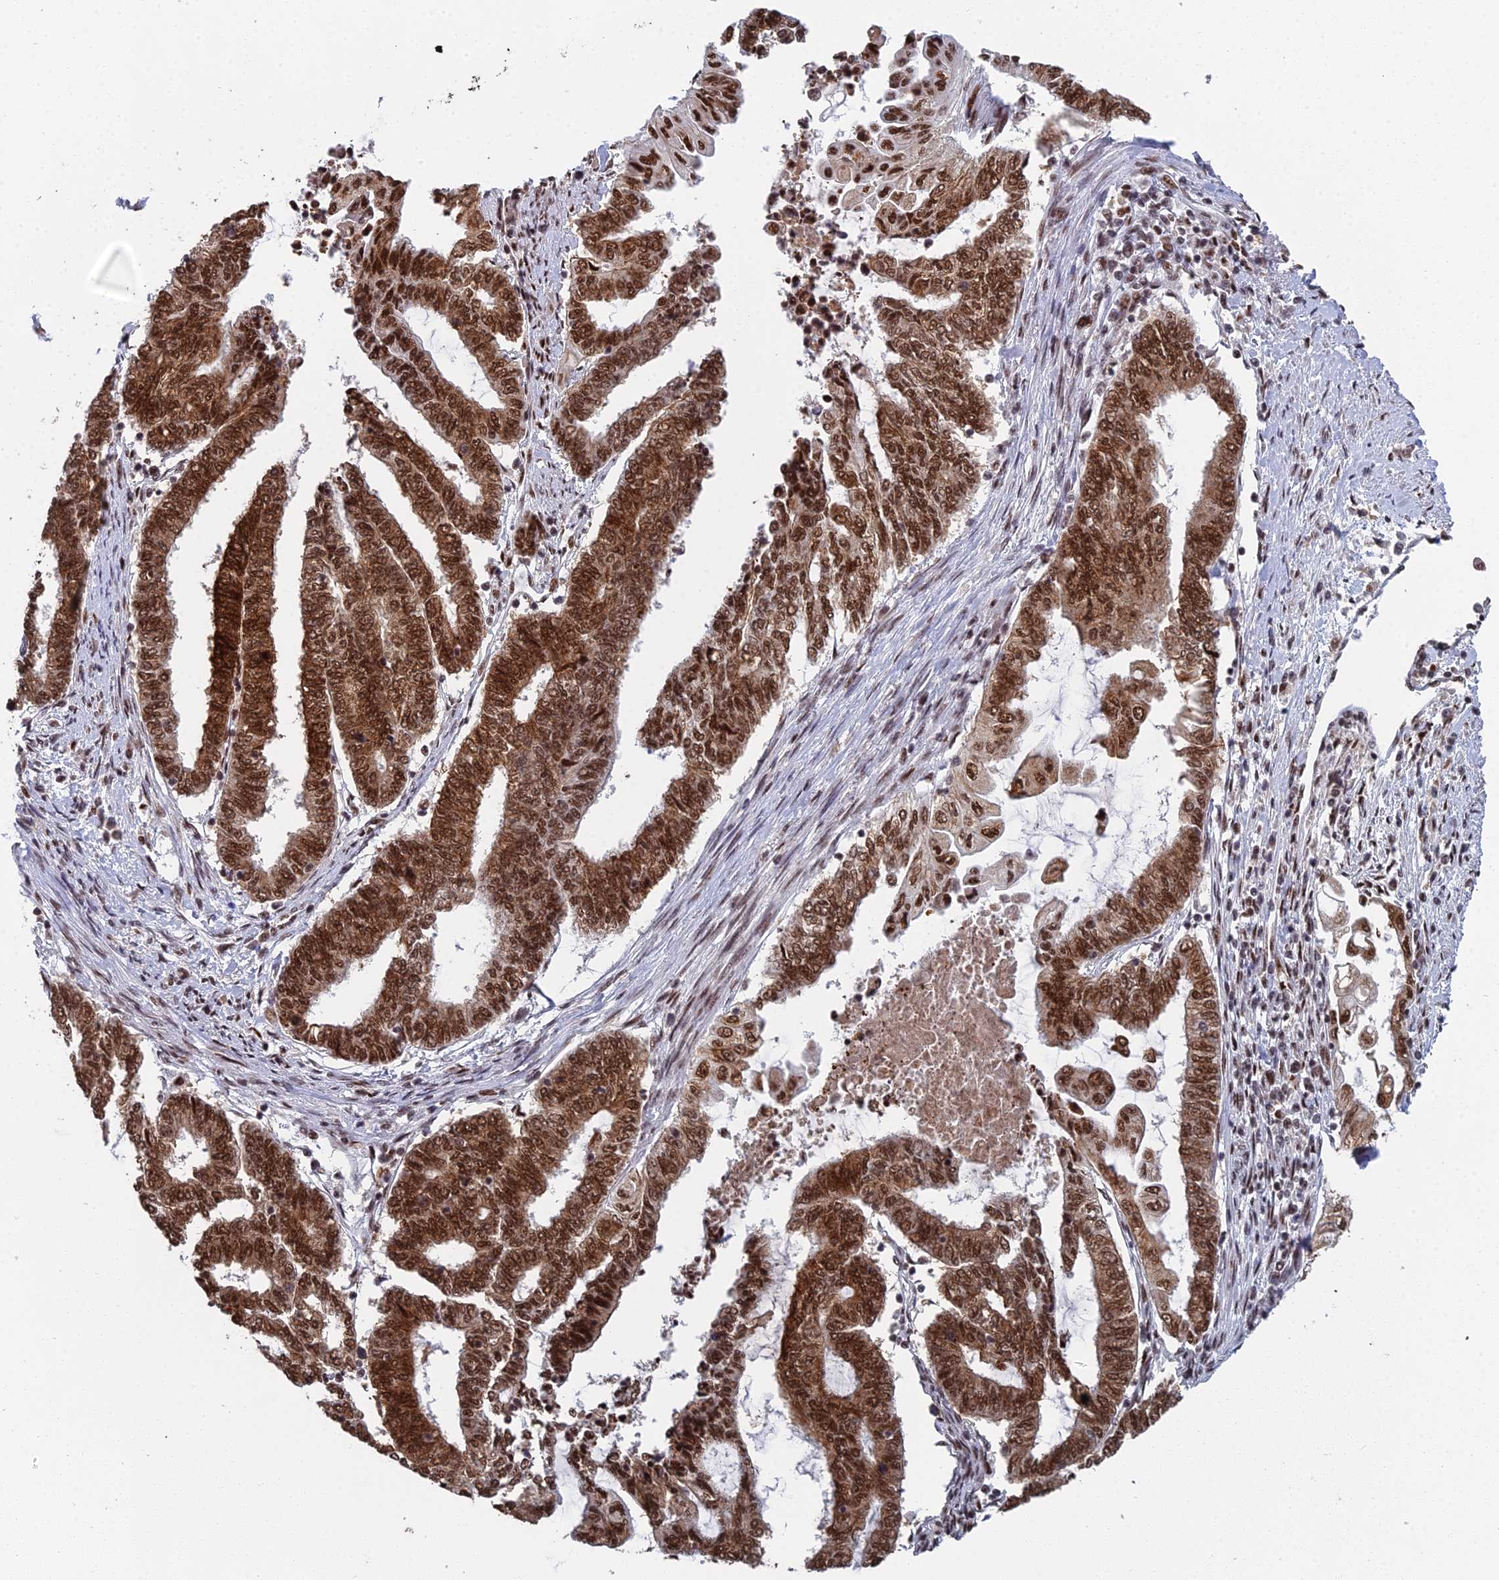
{"staining": {"intensity": "strong", "quantity": ">75%", "location": "cytoplasmic/membranous,nuclear"}, "tissue": "endometrial cancer", "cell_type": "Tumor cells", "image_type": "cancer", "snomed": [{"axis": "morphology", "description": "Adenocarcinoma, NOS"}, {"axis": "topography", "description": "Uterus"}, {"axis": "topography", "description": "Endometrium"}], "caption": "The micrograph shows immunohistochemical staining of adenocarcinoma (endometrial). There is strong cytoplasmic/membranous and nuclear positivity is appreciated in about >75% of tumor cells.", "gene": "SF3B3", "patient": {"sex": "female", "age": 70}}